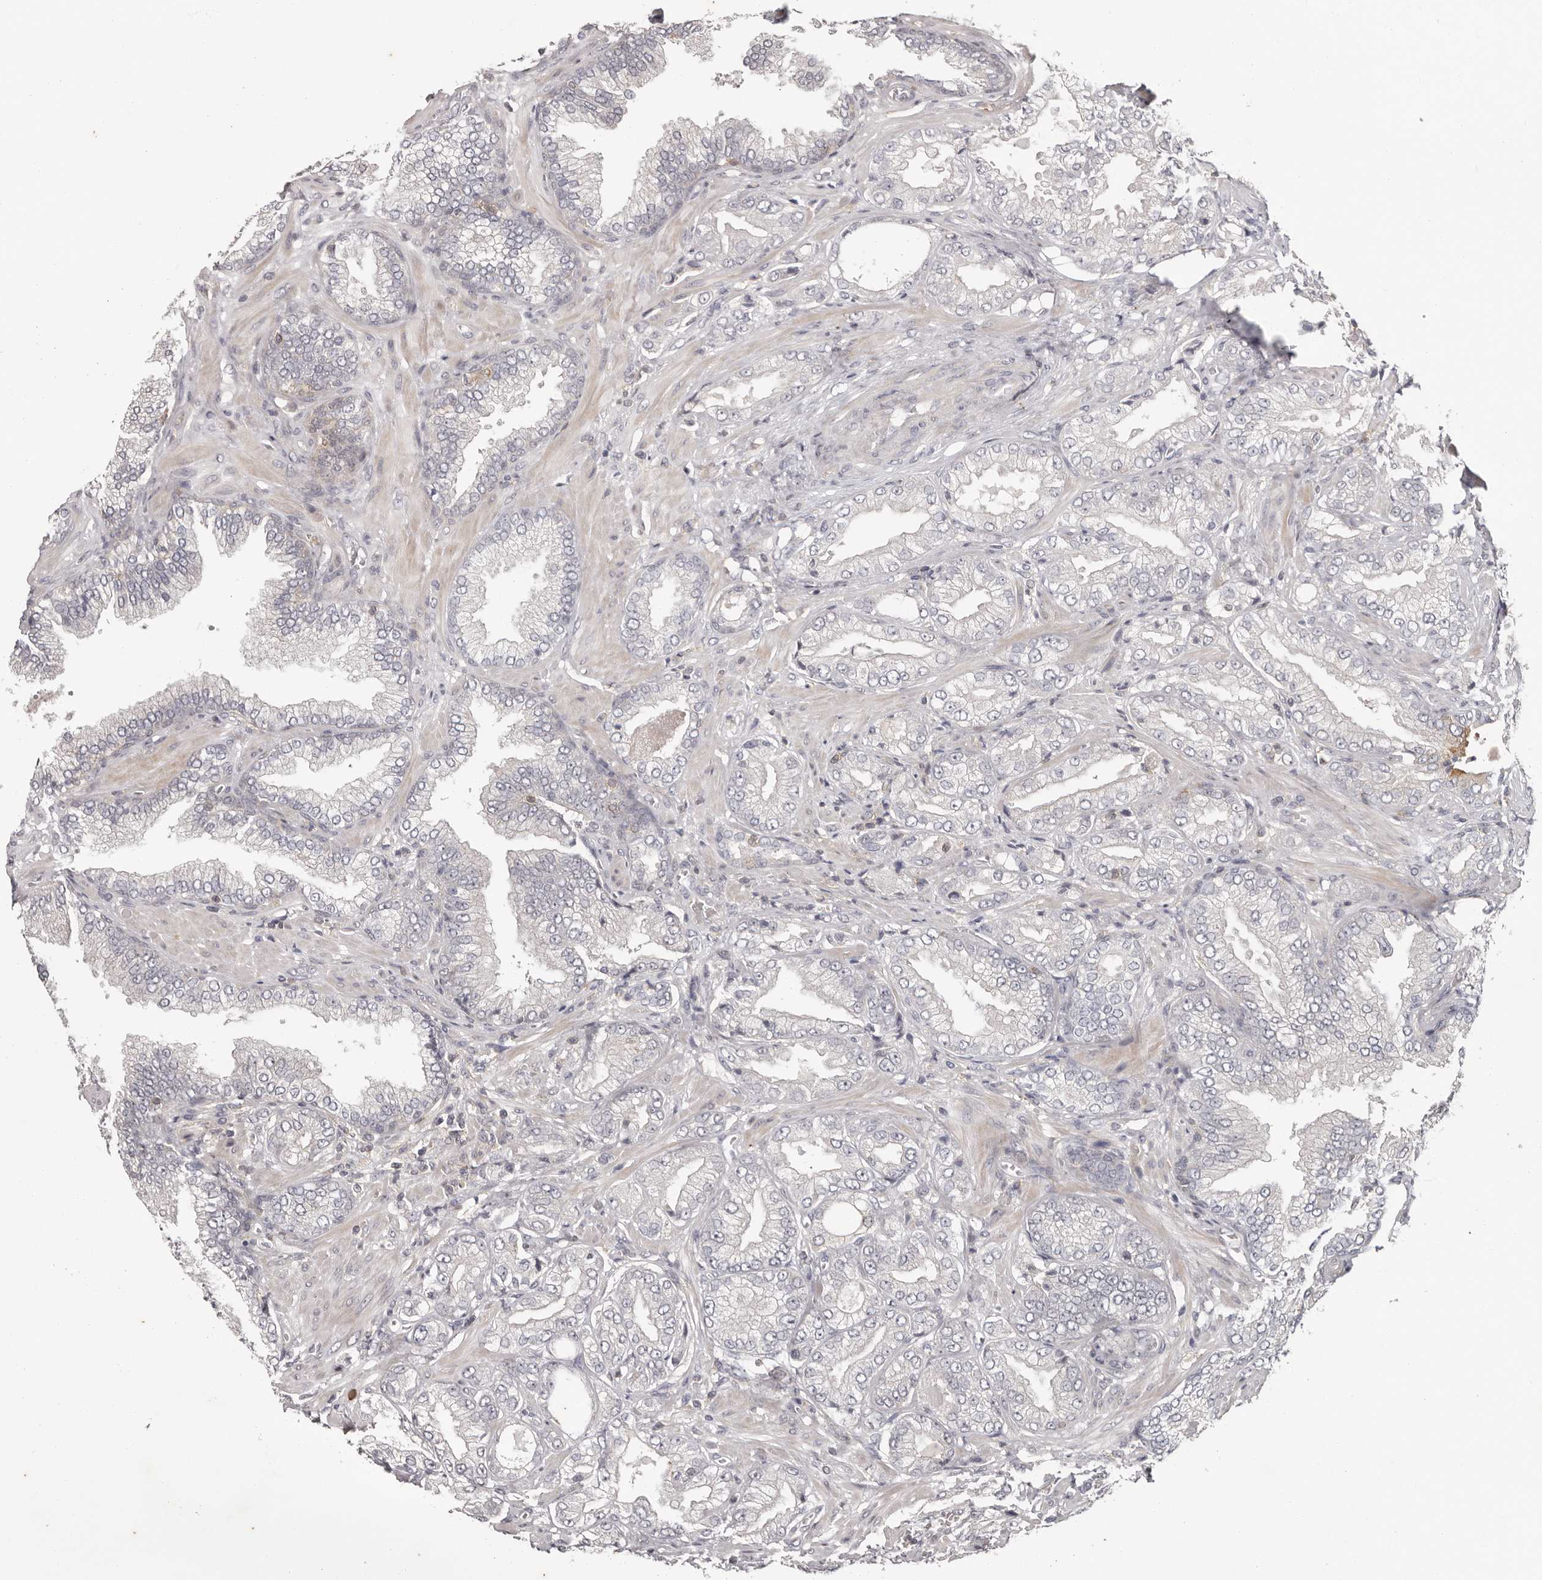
{"staining": {"intensity": "negative", "quantity": "none", "location": "none"}, "tissue": "prostate cancer", "cell_type": "Tumor cells", "image_type": "cancer", "snomed": [{"axis": "morphology", "description": "Adenocarcinoma, Low grade"}, {"axis": "topography", "description": "Prostate"}], "caption": "DAB immunohistochemical staining of prostate low-grade adenocarcinoma reveals no significant expression in tumor cells.", "gene": "ANKRD44", "patient": {"sex": "male", "age": 62}}